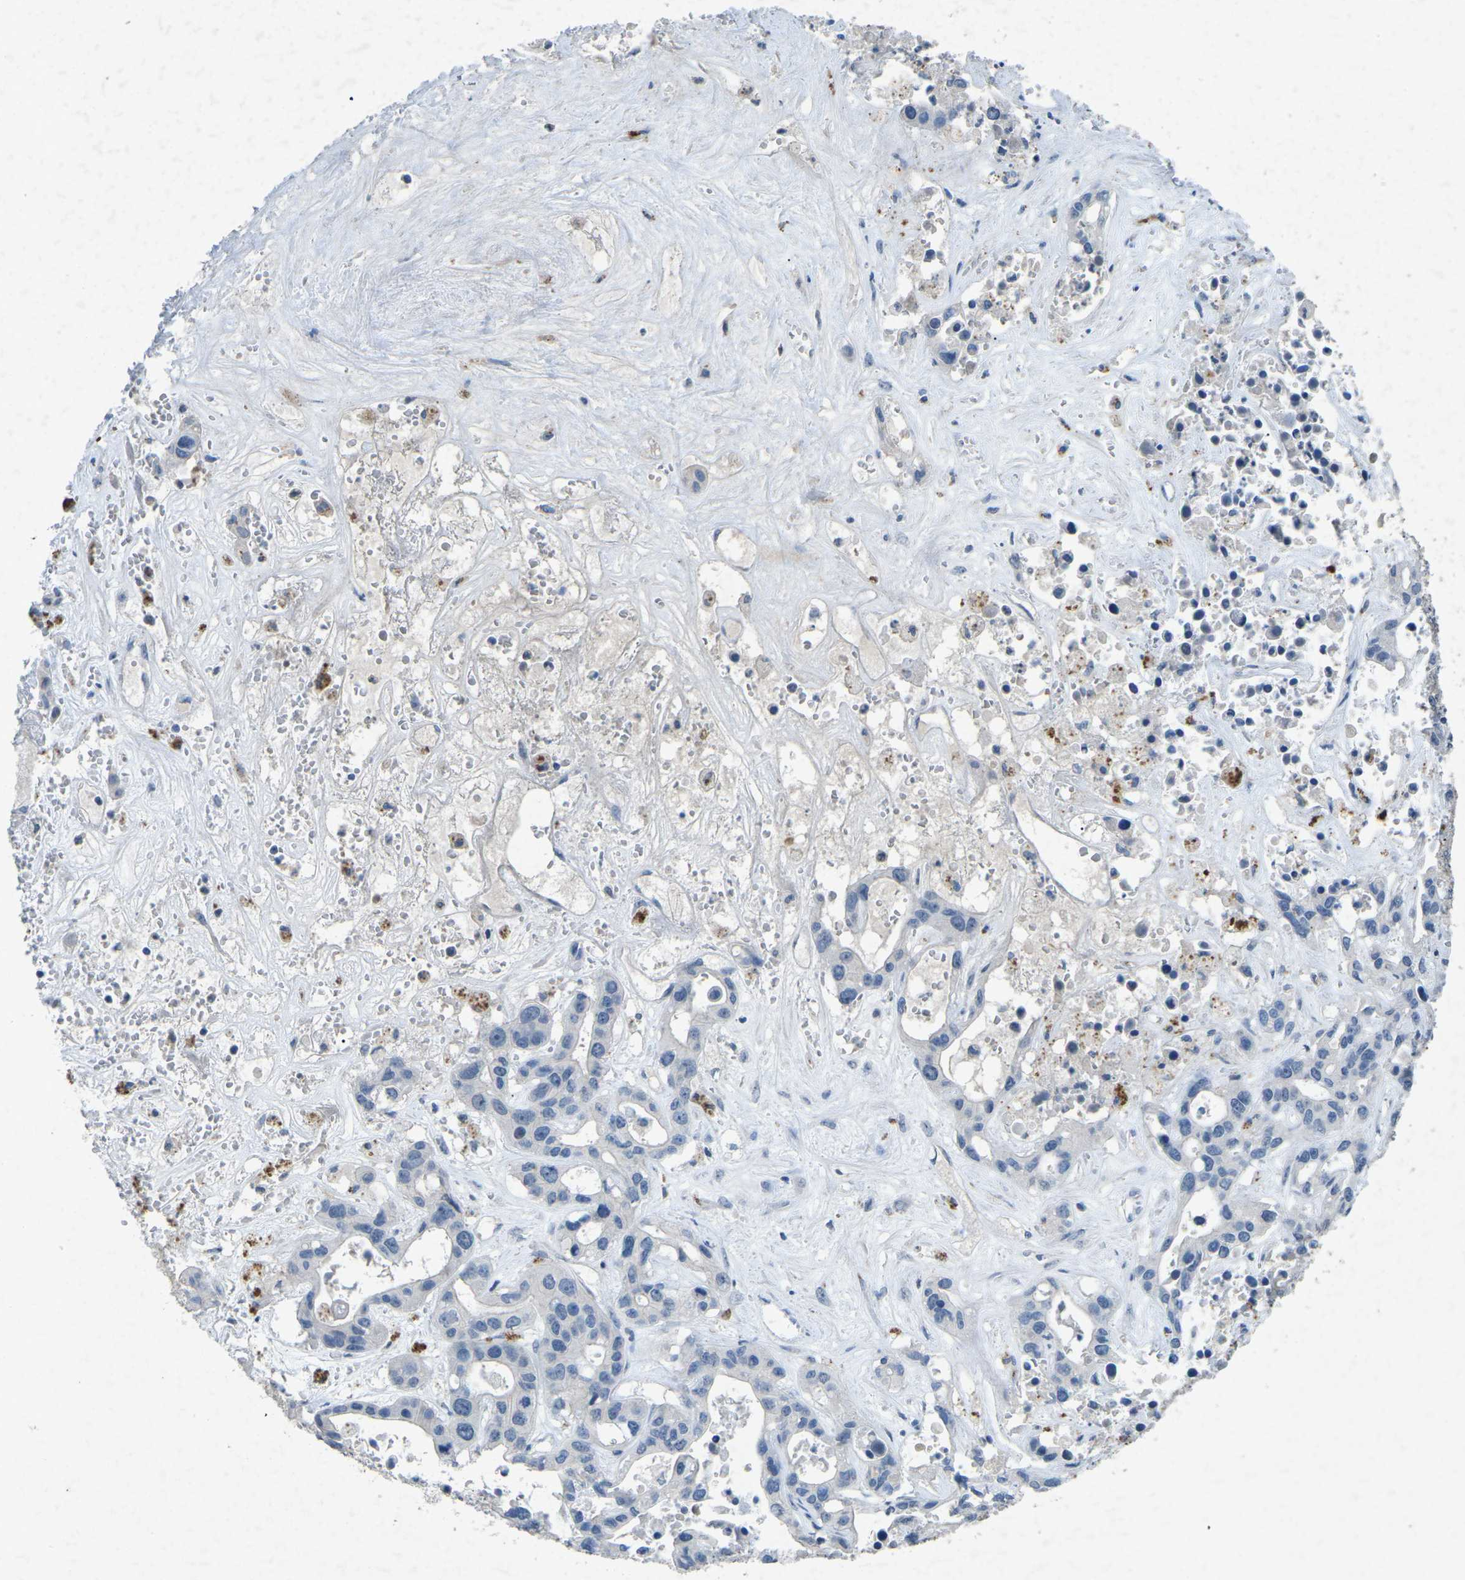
{"staining": {"intensity": "negative", "quantity": "none", "location": "none"}, "tissue": "liver cancer", "cell_type": "Tumor cells", "image_type": "cancer", "snomed": [{"axis": "morphology", "description": "Cholangiocarcinoma"}, {"axis": "topography", "description": "Liver"}], "caption": "IHC photomicrograph of neoplastic tissue: human liver cancer (cholangiocarcinoma) stained with DAB (3,3'-diaminobenzidine) demonstrates no significant protein staining in tumor cells.", "gene": "A1BG", "patient": {"sex": "female", "age": 65}}